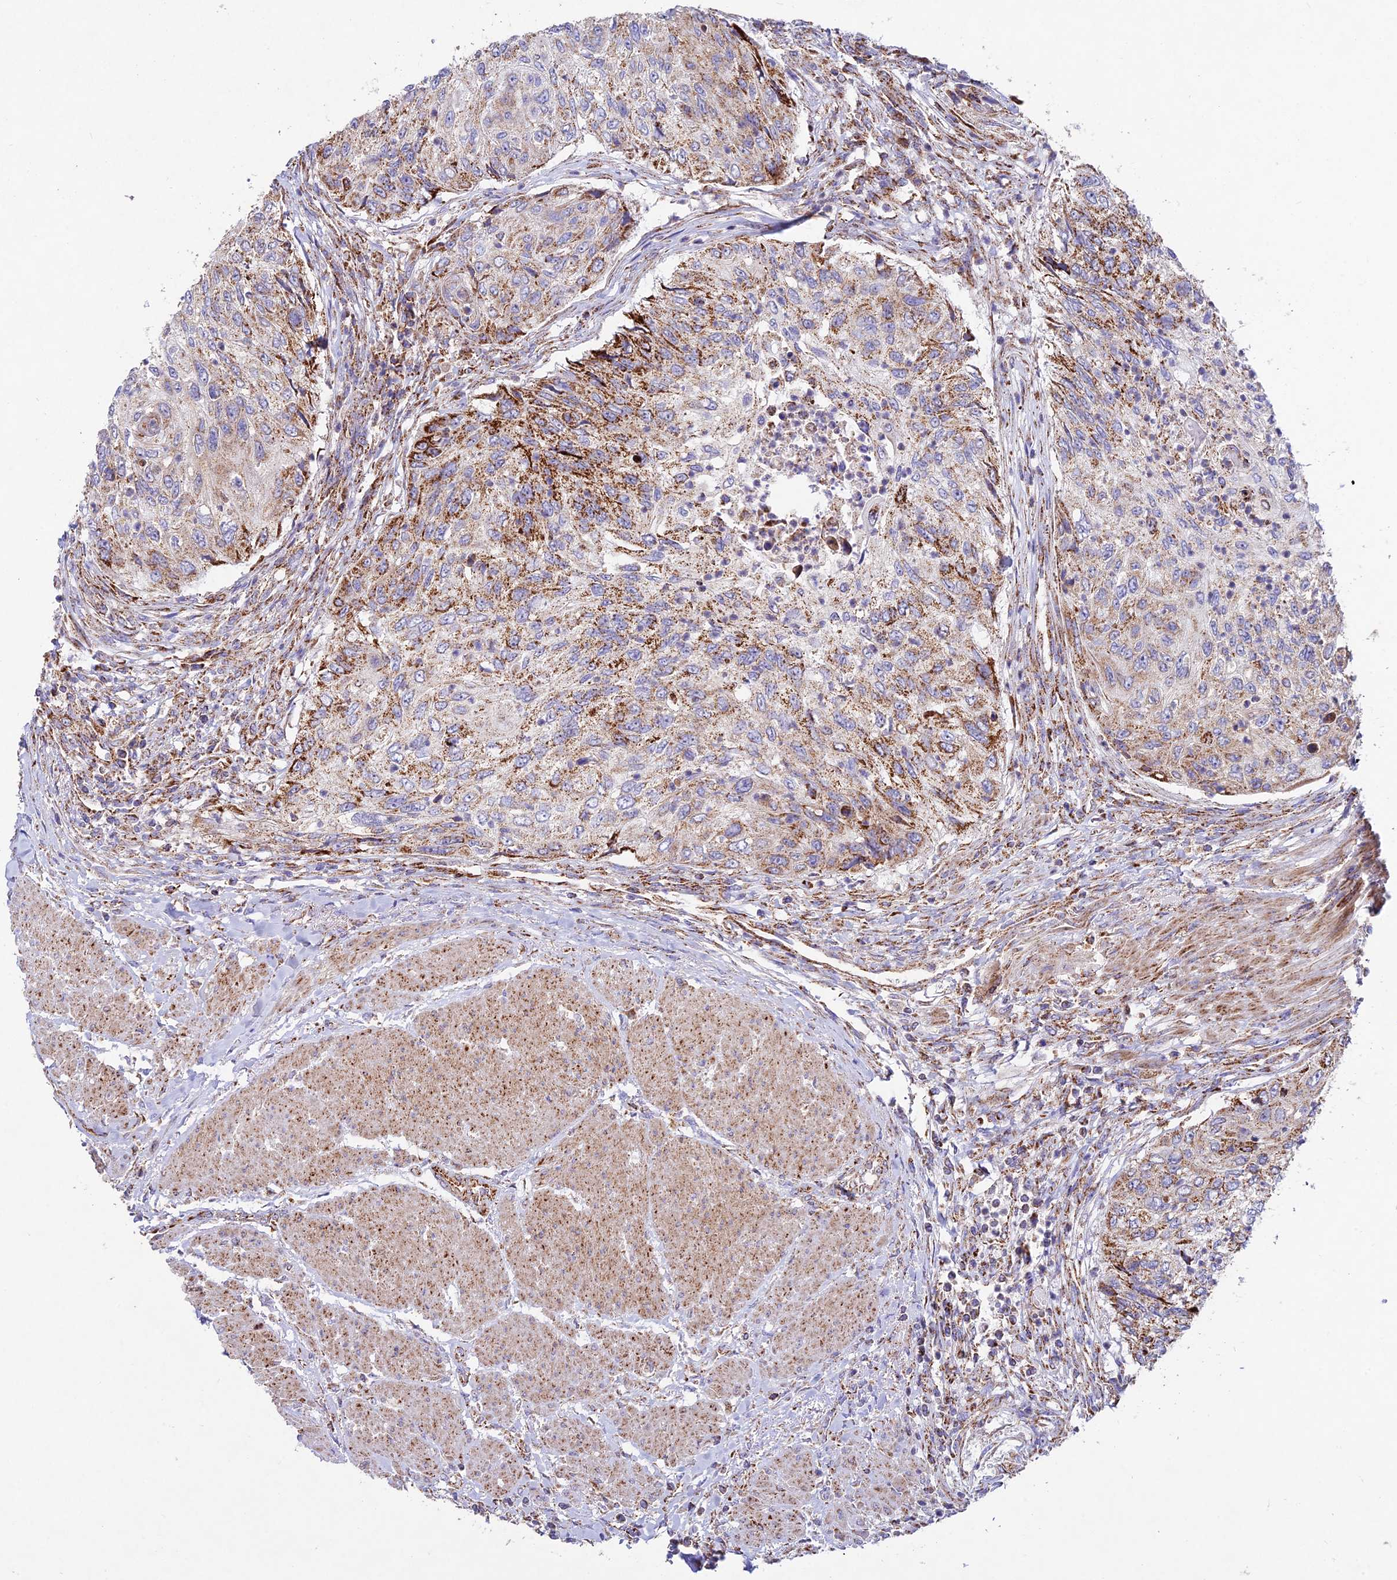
{"staining": {"intensity": "strong", "quantity": "25%-75%", "location": "cytoplasmic/membranous"}, "tissue": "urothelial cancer", "cell_type": "Tumor cells", "image_type": "cancer", "snomed": [{"axis": "morphology", "description": "Urothelial carcinoma, High grade"}, {"axis": "topography", "description": "Urinary bladder"}], "caption": "Immunohistochemistry (DAB (3,3'-diaminobenzidine)) staining of human high-grade urothelial carcinoma displays strong cytoplasmic/membranous protein positivity in approximately 25%-75% of tumor cells.", "gene": "KHDC3L", "patient": {"sex": "female", "age": 60}}